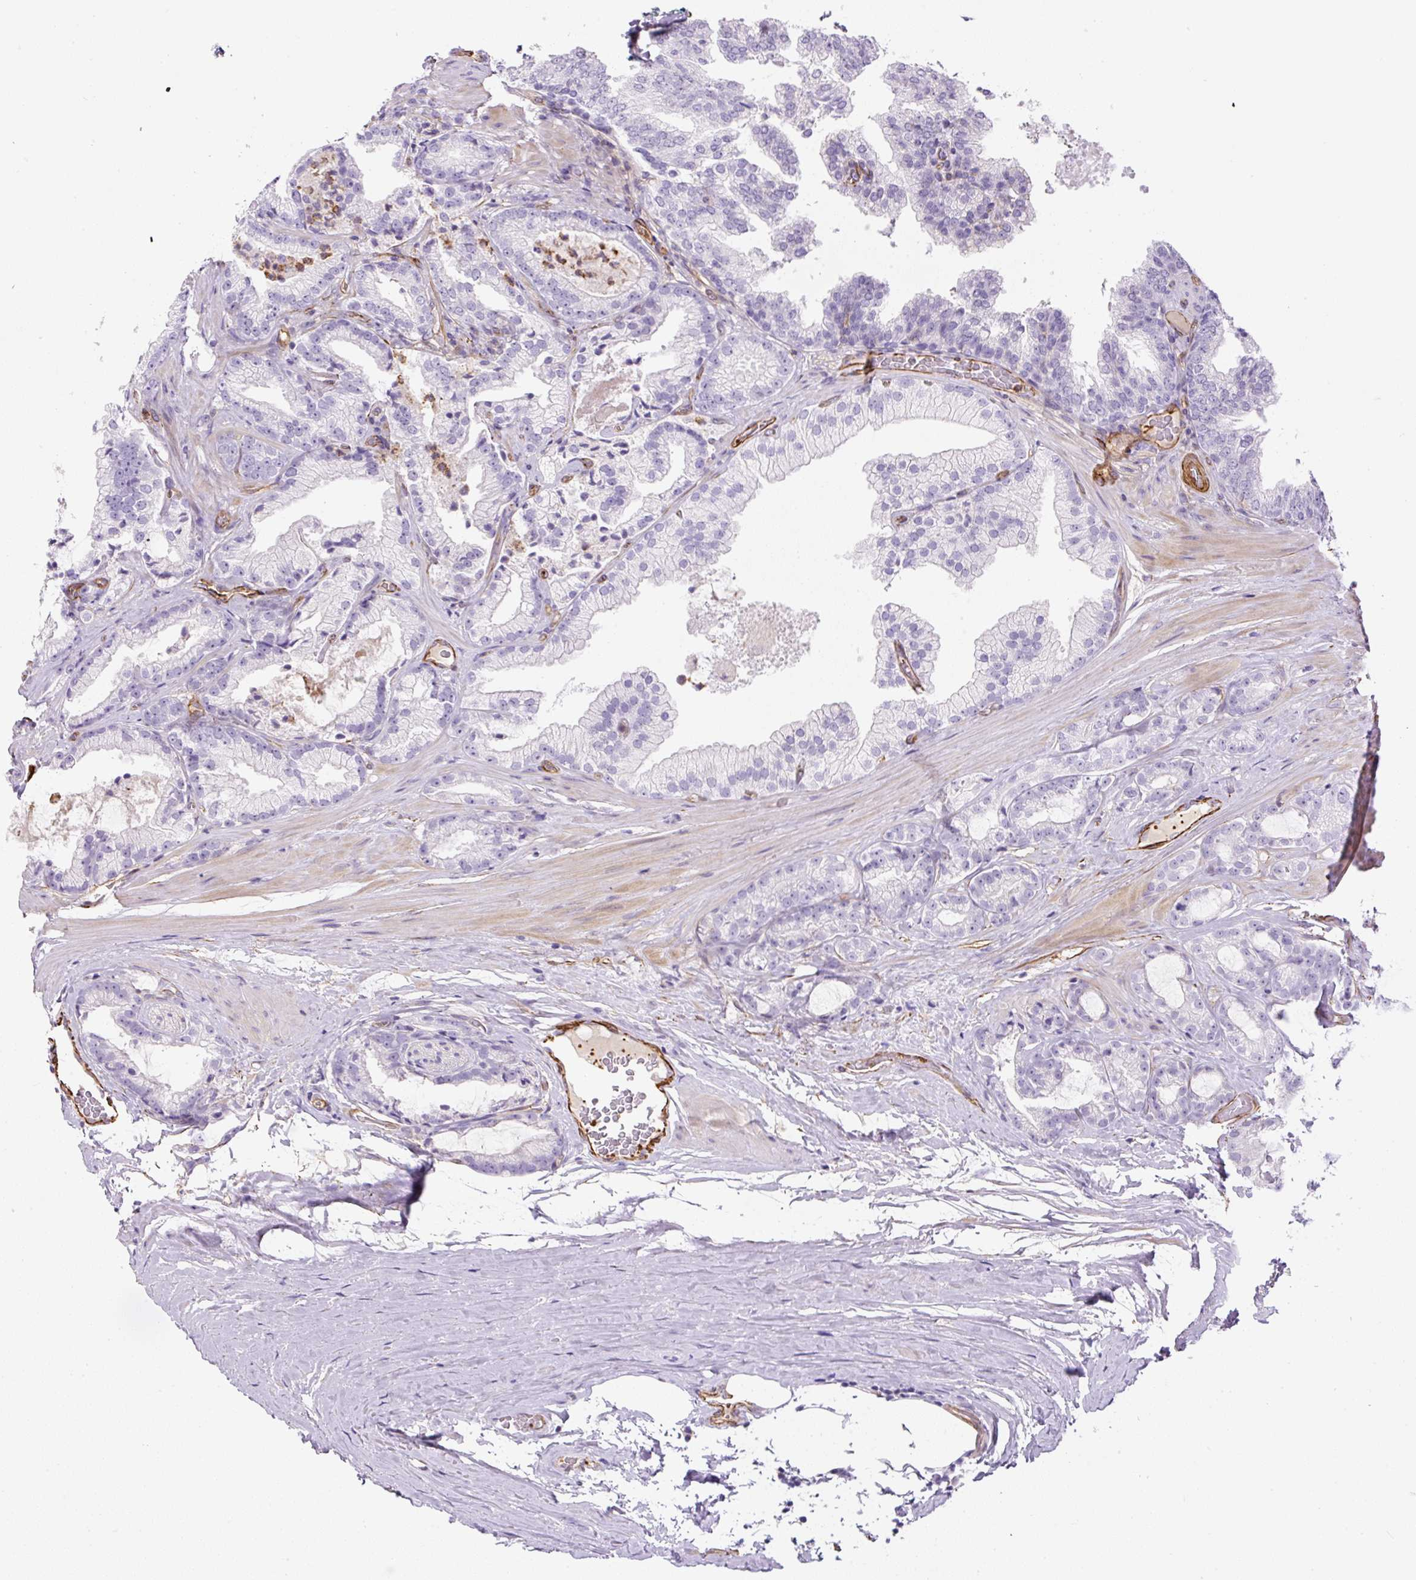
{"staining": {"intensity": "negative", "quantity": "none", "location": "none"}, "tissue": "prostate cancer", "cell_type": "Tumor cells", "image_type": "cancer", "snomed": [{"axis": "morphology", "description": "Adenocarcinoma, High grade"}, {"axis": "topography", "description": "Prostate"}], "caption": "An image of human prostate adenocarcinoma (high-grade) is negative for staining in tumor cells.", "gene": "B3GALT5", "patient": {"sex": "male", "age": 68}}